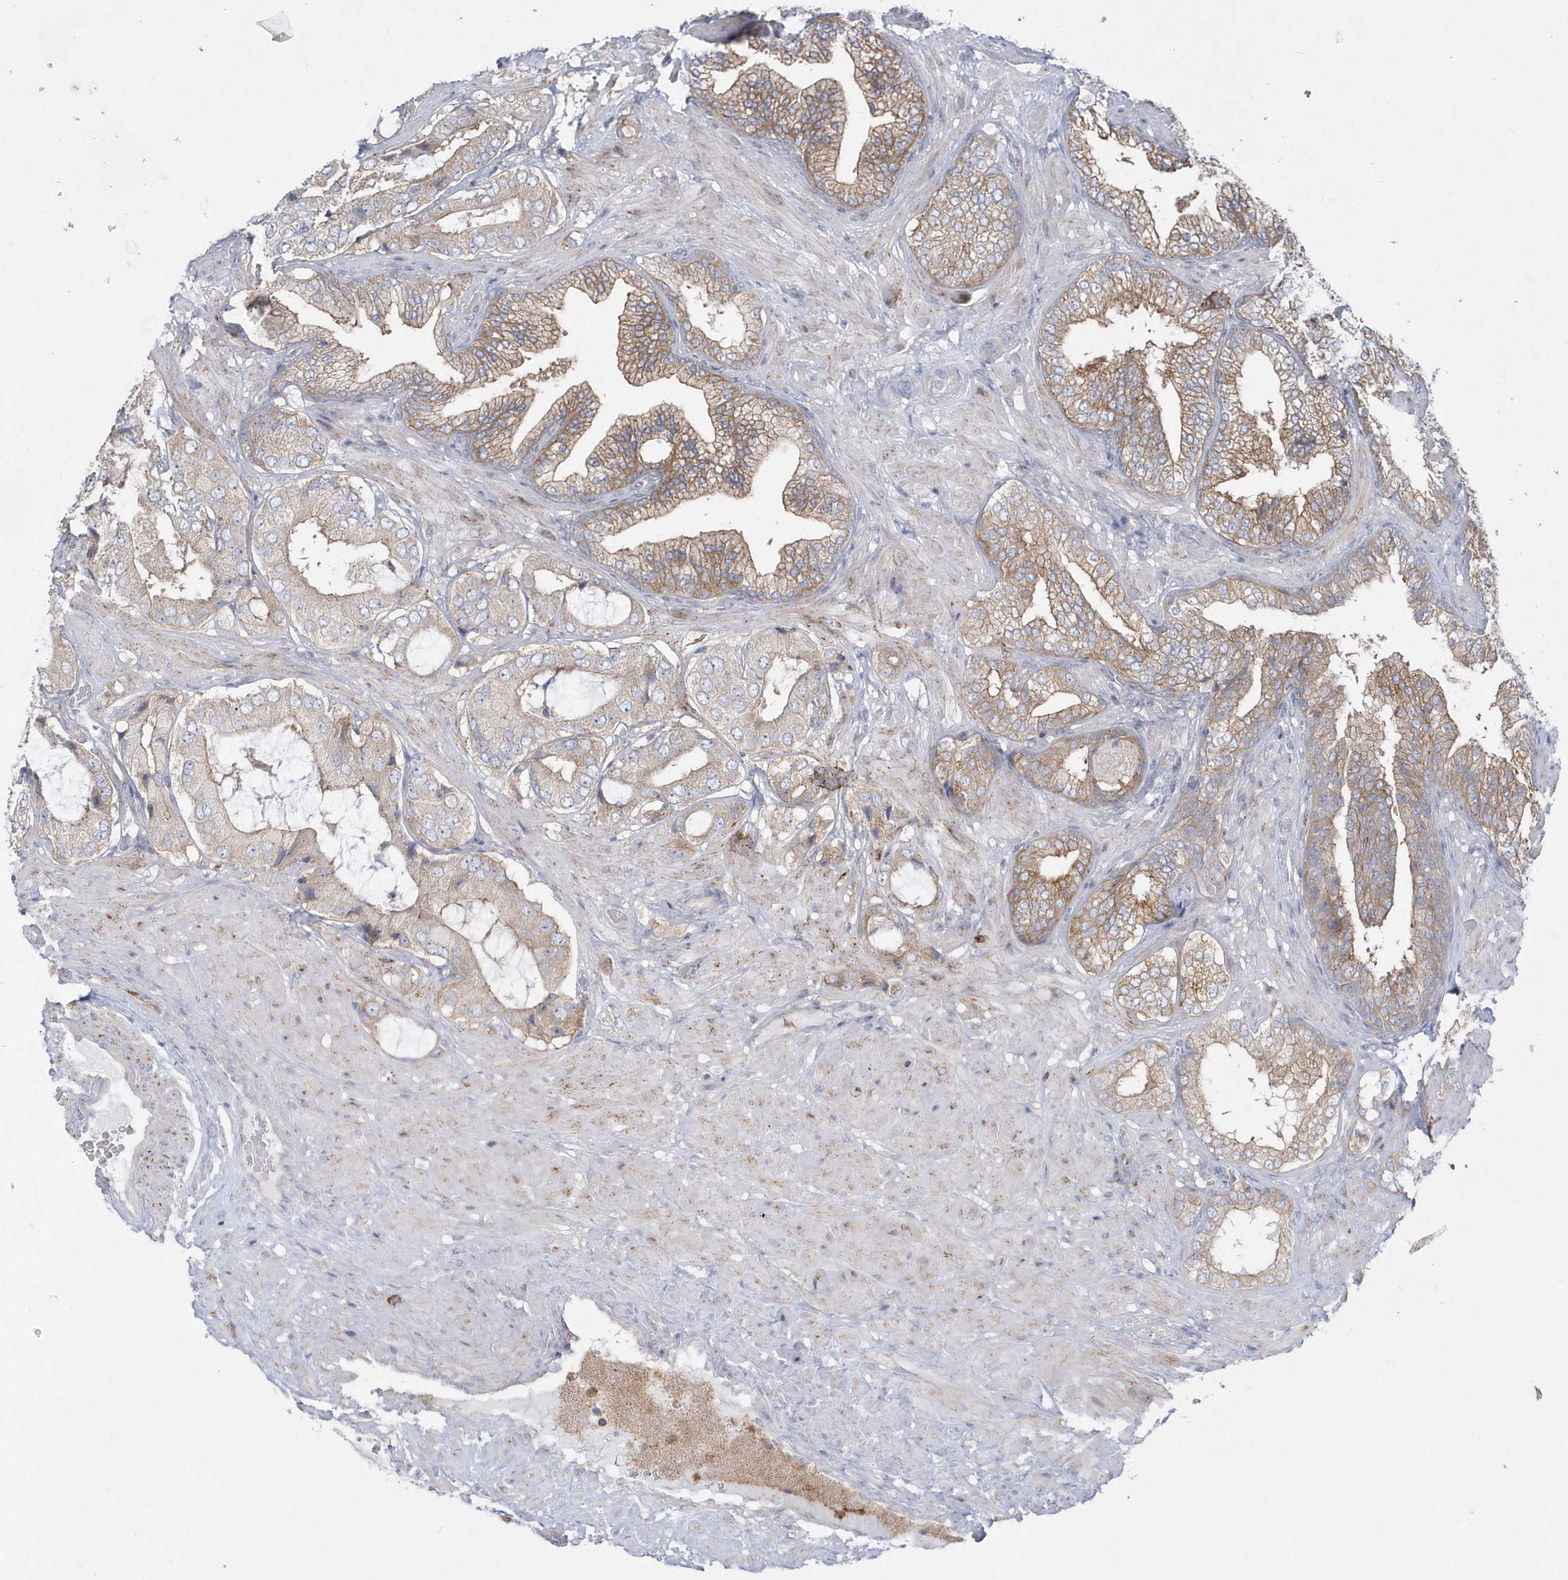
{"staining": {"intensity": "moderate", "quantity": "<25%", "location": "cytoplasmic/membranous"}, "tissue": "prostate cancer", "cell_type": "Tumor cells", "image_type": "cancer", "snomed": [{"axis": "morphology", "description": "Adenocarcinoma, High grade"}, {"axis": "topography", "description": "Prostate"}], "caption": "The micrograph displays a brown stain indicating the presence of a protein in the cytoplasmic/membranous of tumor cells in prostate cancer.", "gene": "DNAJC18", "patient": {"sex": "male", "age": 59}}